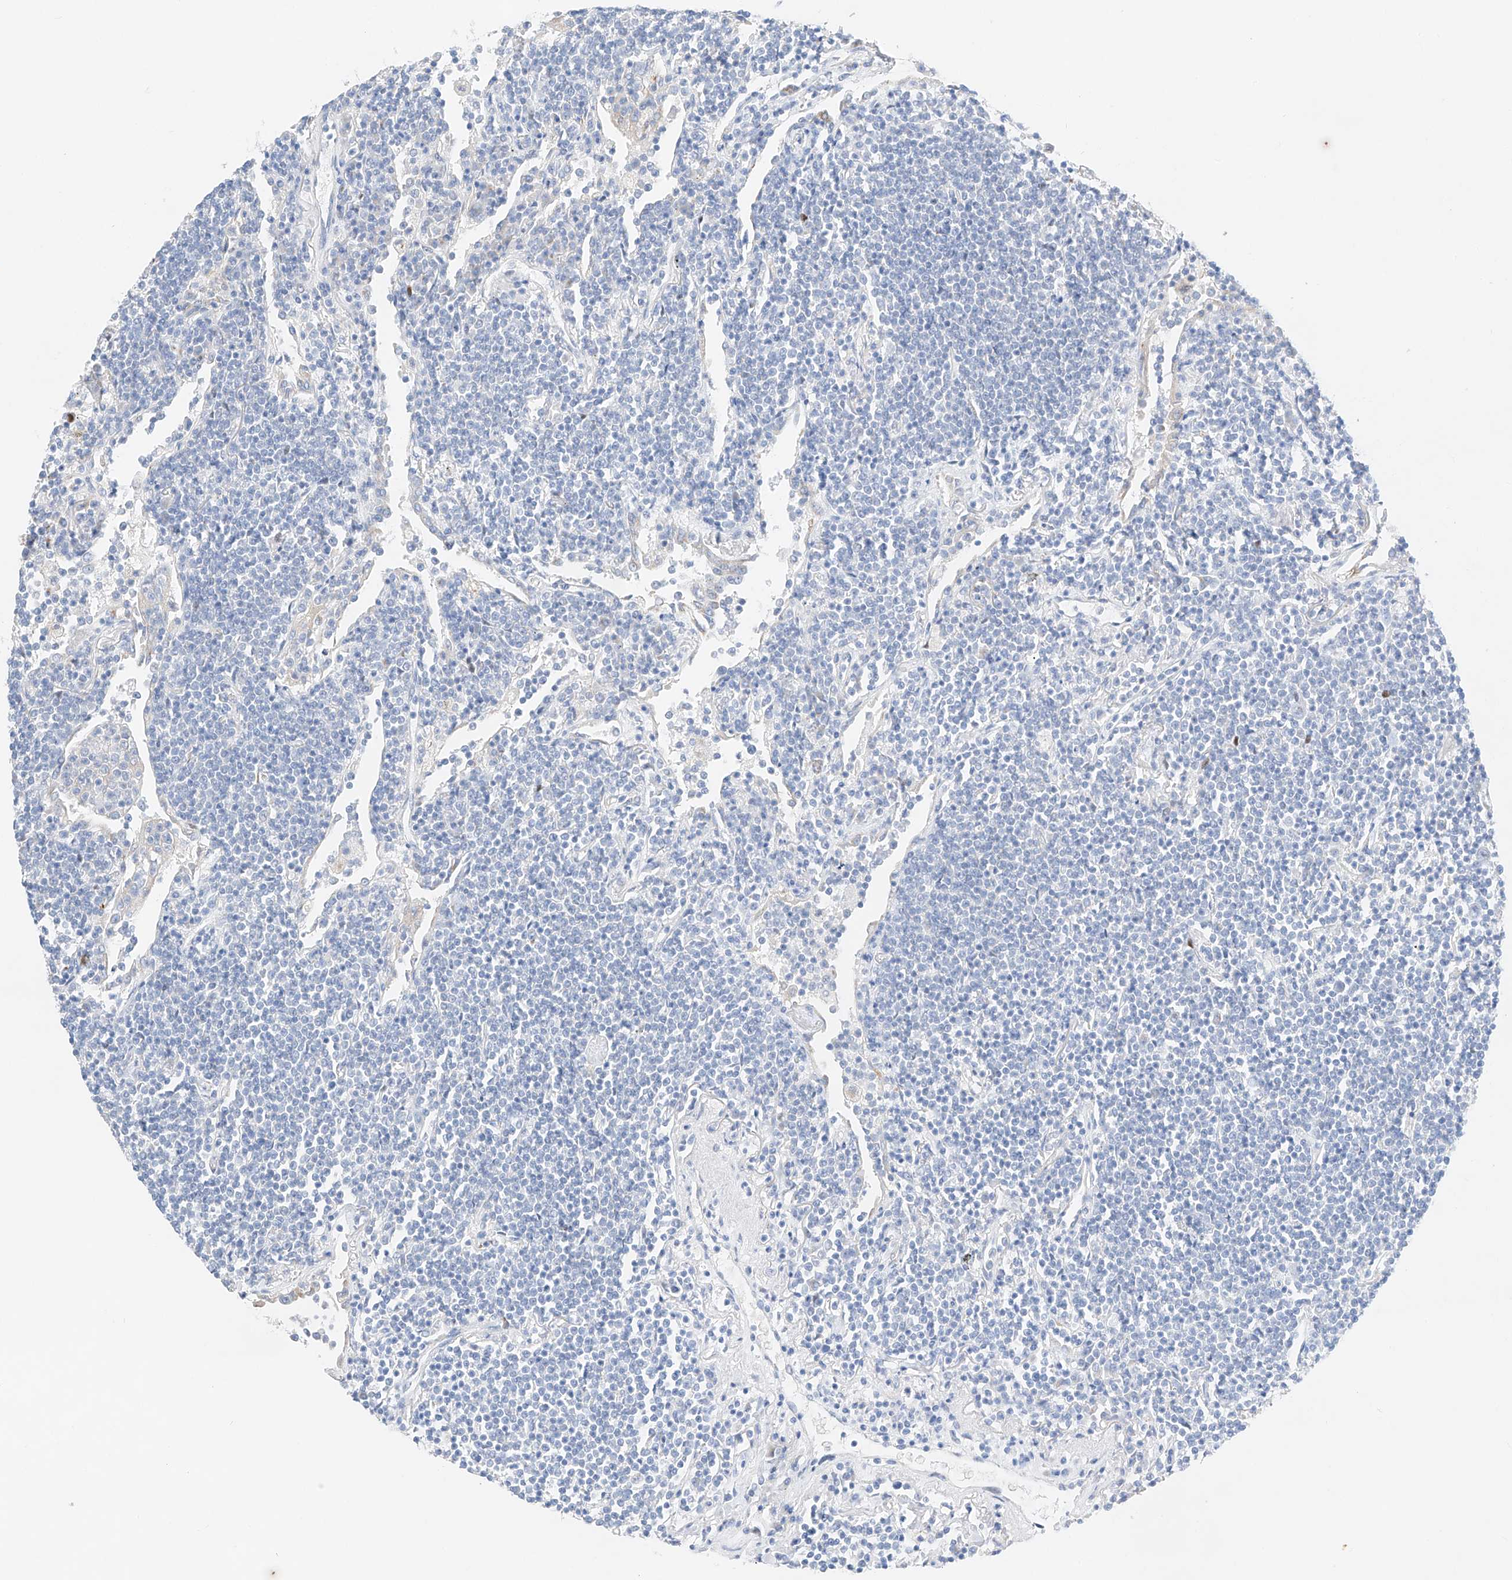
{"staining": {"intensity": "negative", "quantity": "none", "location": "none"}, "tissue": "lymphoma", "cell_type": "Tumor cells", "image_type": "cancer", "snomed": [{"axis": "morphology", "description": "Malignant lymphoma, non-Hodgkin's type, Low grade"}, {"axis": "topography", "description": "Lung"}], "caption": "High power microscopy histopathology image of an immunohistochemistry (IHC) photomicrograph of lymphoma, revealing no significant positivity in tumor cells. (Stains: DAB immunohistochemistry (IHC) with hematoxylin counter stain, Microscopy: brightfield microscopy at high magnification).", "gene": "NT5C3B", "patient": {"sex": "female", "age": 71}}